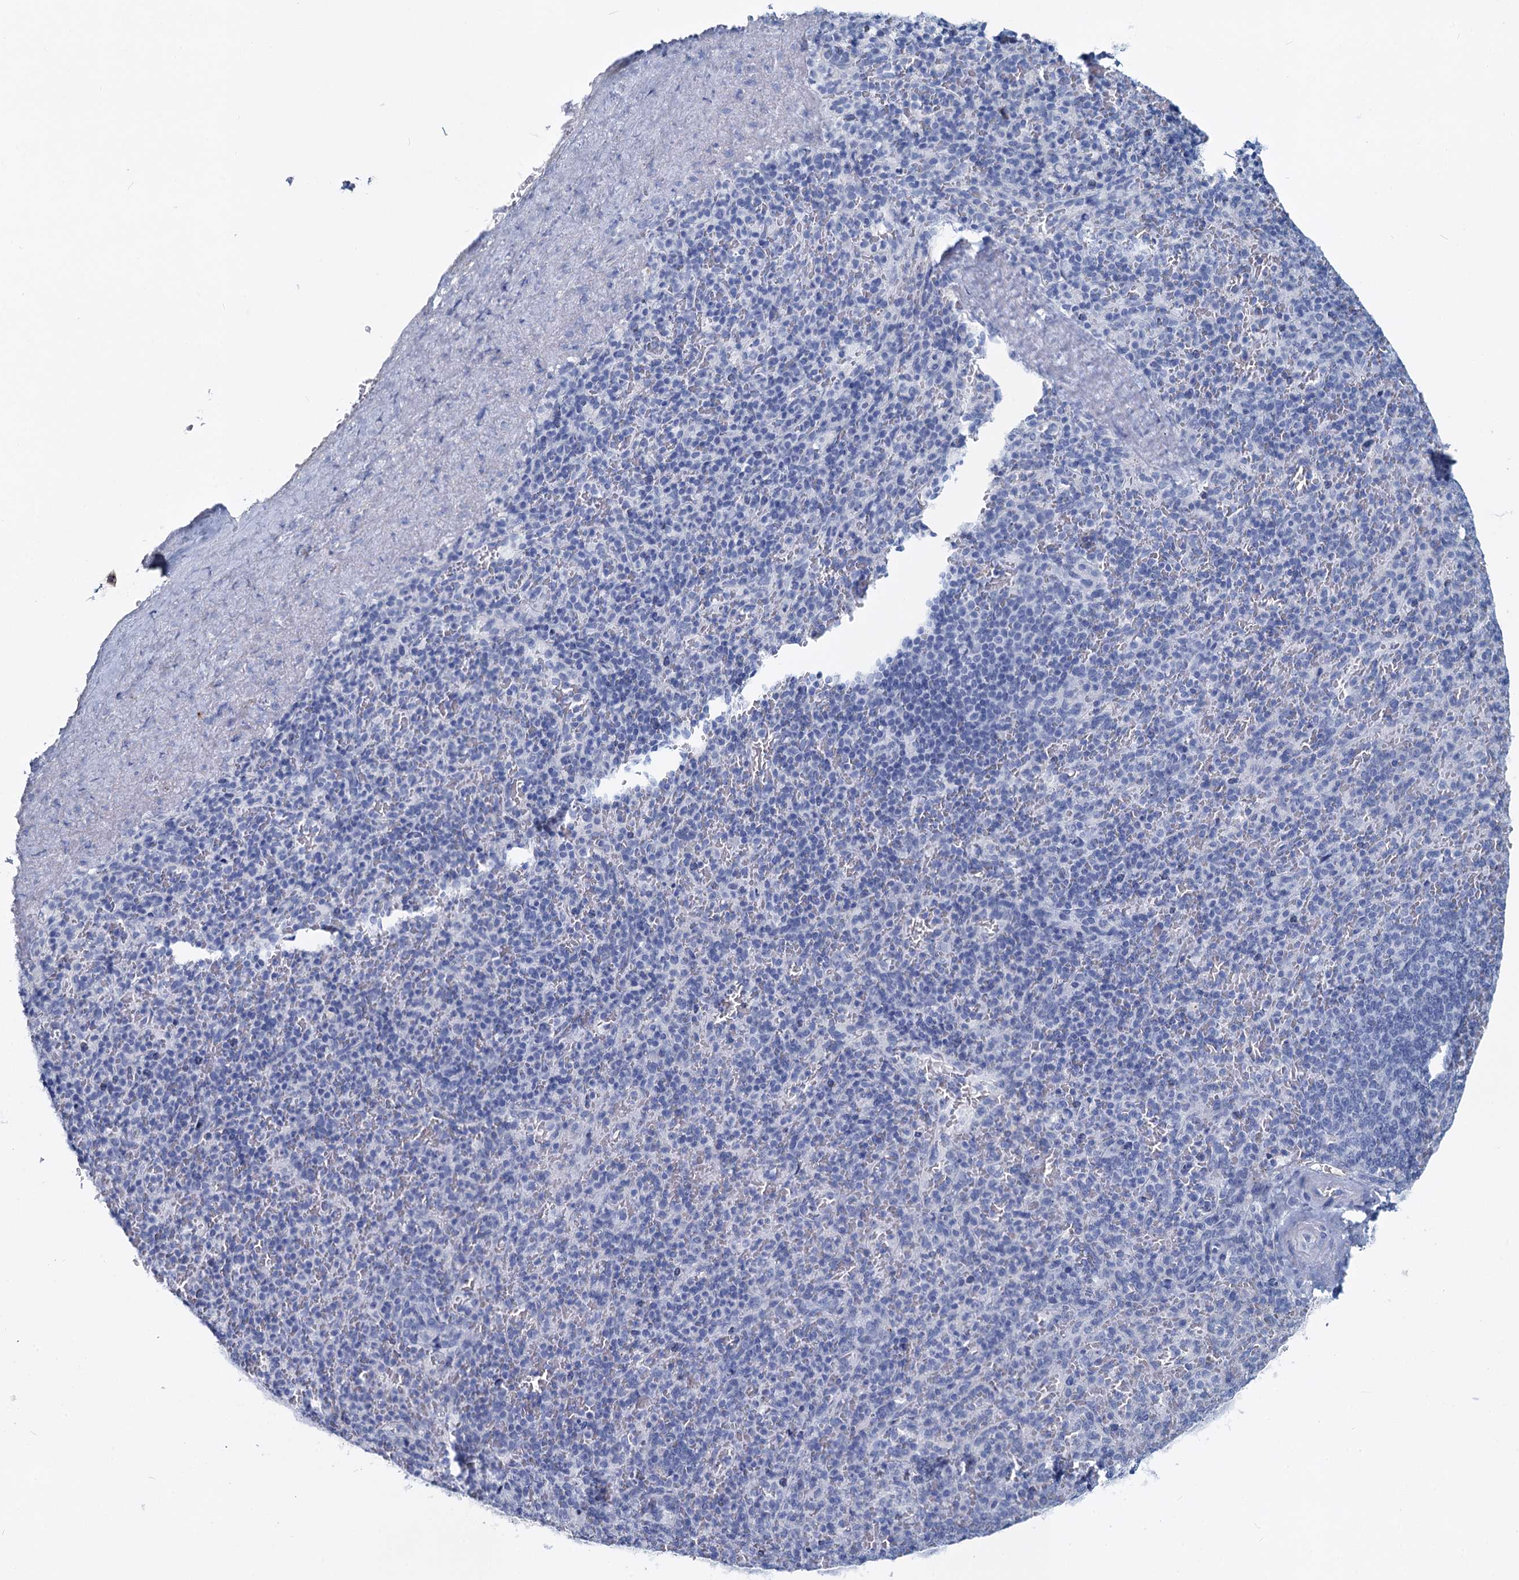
{"staining": {"intensity": "weak", "quantity": "<25%", "location": "cytoplasmic/membranous"}, "tissue": "spleen", "cell_type": "Cells in red pulp", "image_type": "normal", "snomed": [{"axis": "morphology", "description": "Normal tissue, NOS"}, {"axis": "topography", "description": "Spleen"}], "caption": "Spleen stained for a protein using IHC shows no expression cells in red pulp.", "gene": "DCUN1D2", "patient": {"sex": "male", "age": 82}}